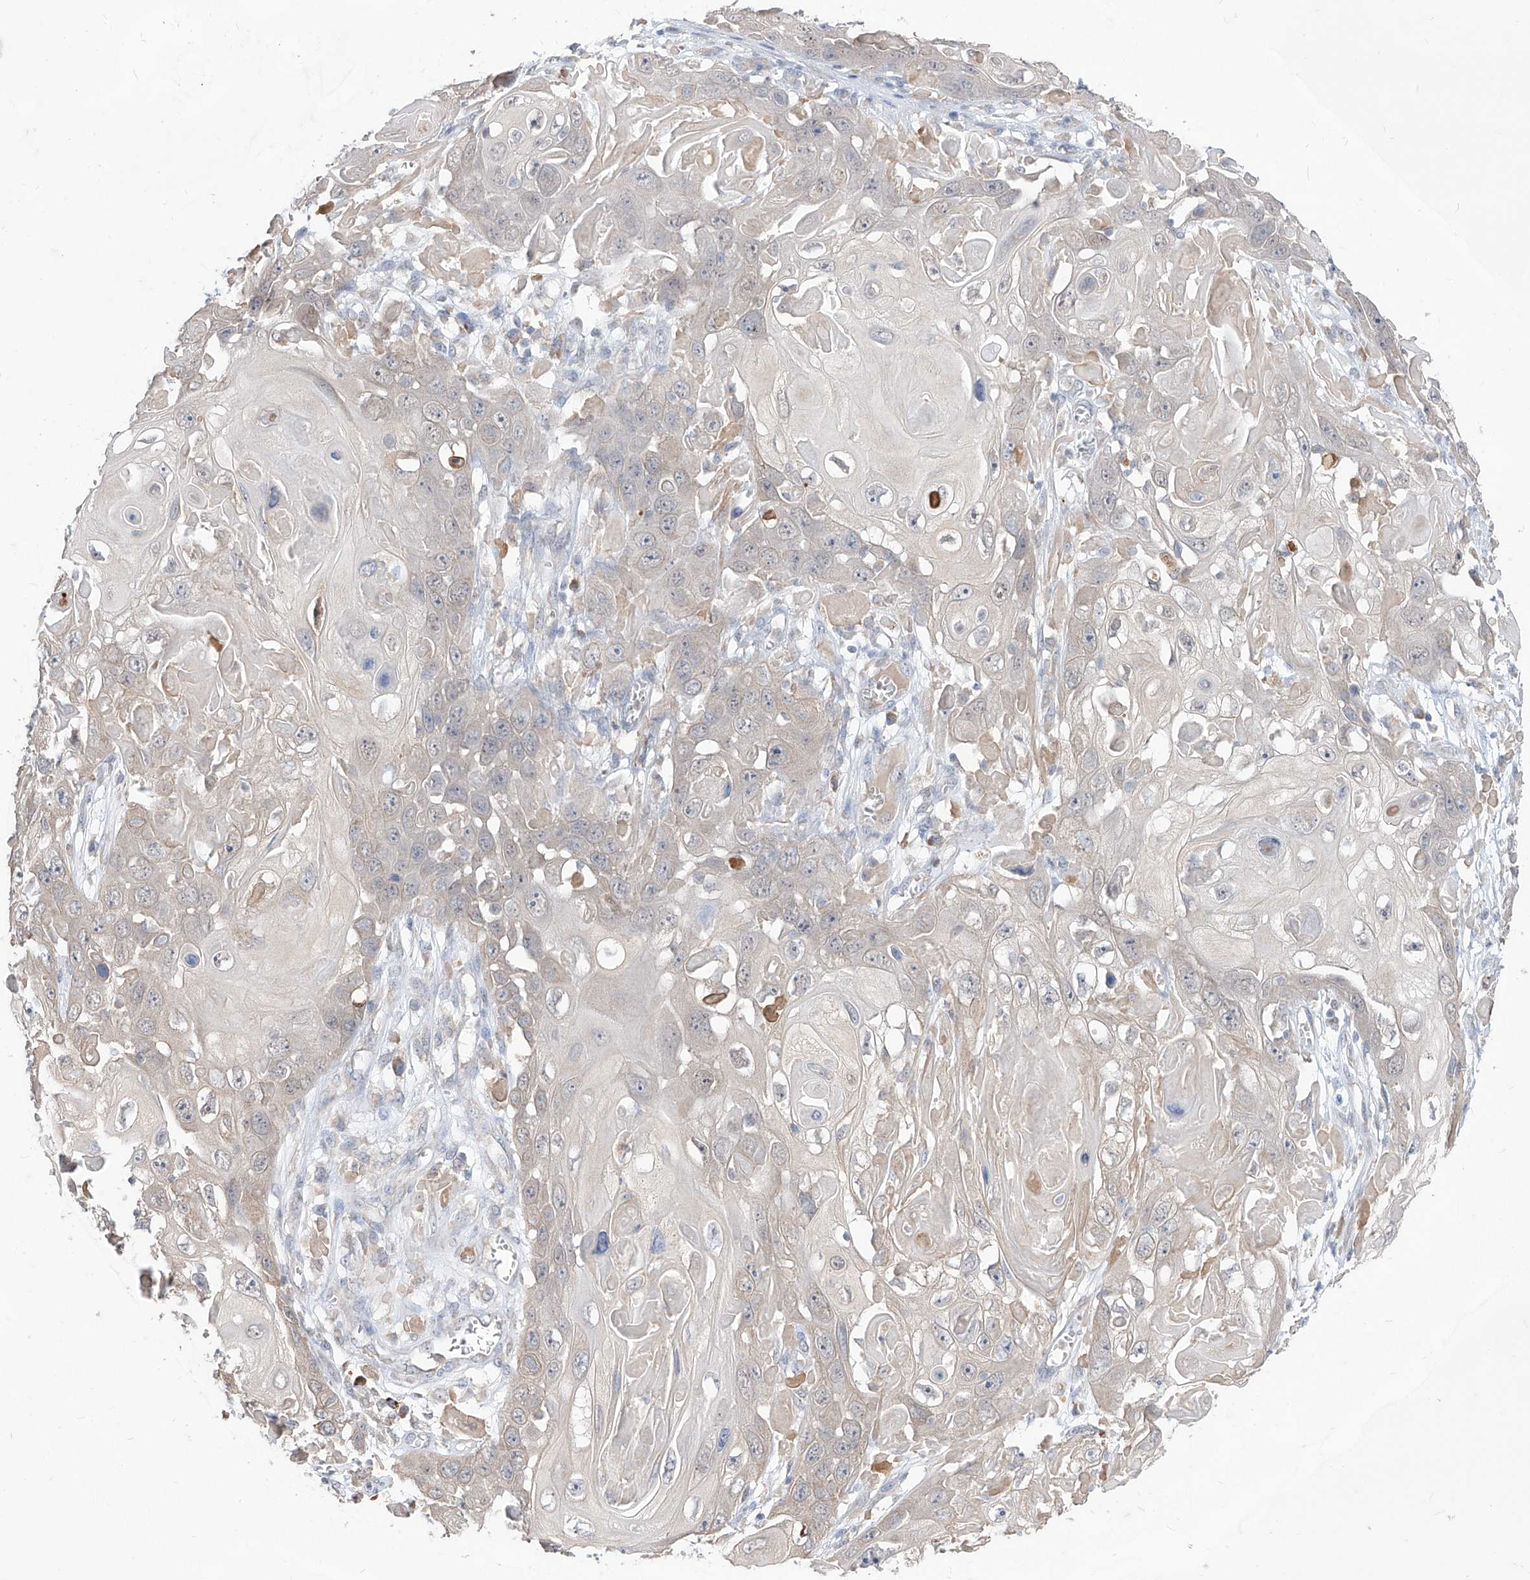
{"staining": {"intensity": "negative", "quantity": "none", "location": "none"}, "tissue": "skin cancer", "cell_type": "Tumor cells", "image_type": "cancer", "snomed": [{"axis": "morphology", "description": "Squamous cell carcinoma, NOS"}, {"axis": "topography", "description": "Skin"}], "caption": "The micrograph displays no significant staining in tumor cells of skin squamous cell carcinoma. The staining was performed using DAB to visualize the protein expression in brown, while the nuclei were stained in blue with hematoxylin (Magnification: 20x).", "gene": "BROX", "patient": {"sex": "male", "age": 55}}